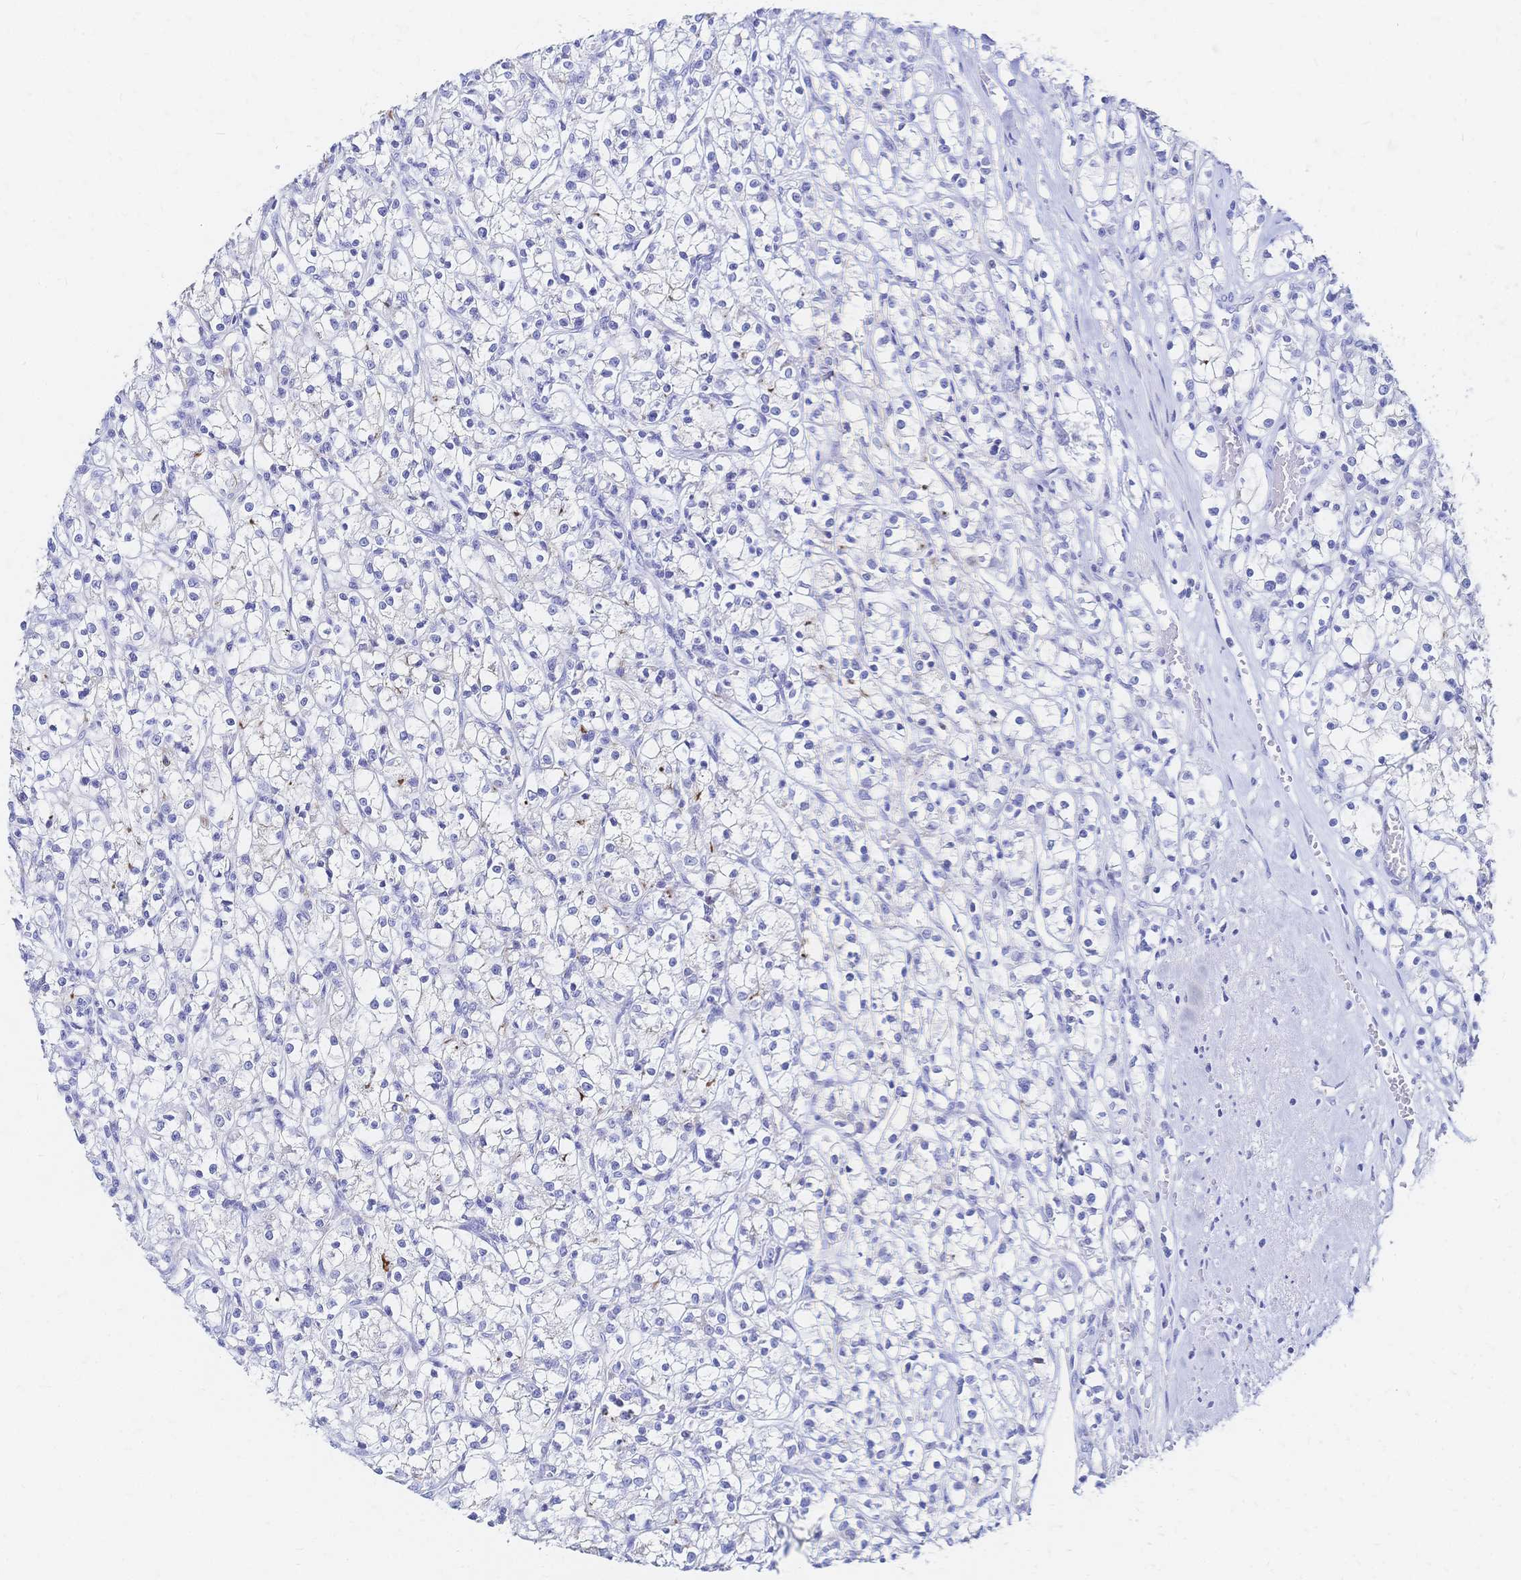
{"staining": {"intensity": "negative", "quantity": "none", "location": "none"}, "tissue": "renal cancer", "cell_type": "Tumor cells", "image_type": "cancer", "snomed": [{"axis": "morphology", "description": "Adenocarcinoma, NOS"}, {"axis": "topography", "description": "Kidney"}], "caption": "Immunohistochemistry (IHC) image of neoplastic tissue: human renal adenocarcinoma stained with DAB (3,3'-diaminobenzidine) shows no significant protein positivity in tumor cells.", "gene": "SLC5A1", "patient": {"sex": "female", "age": 59}}